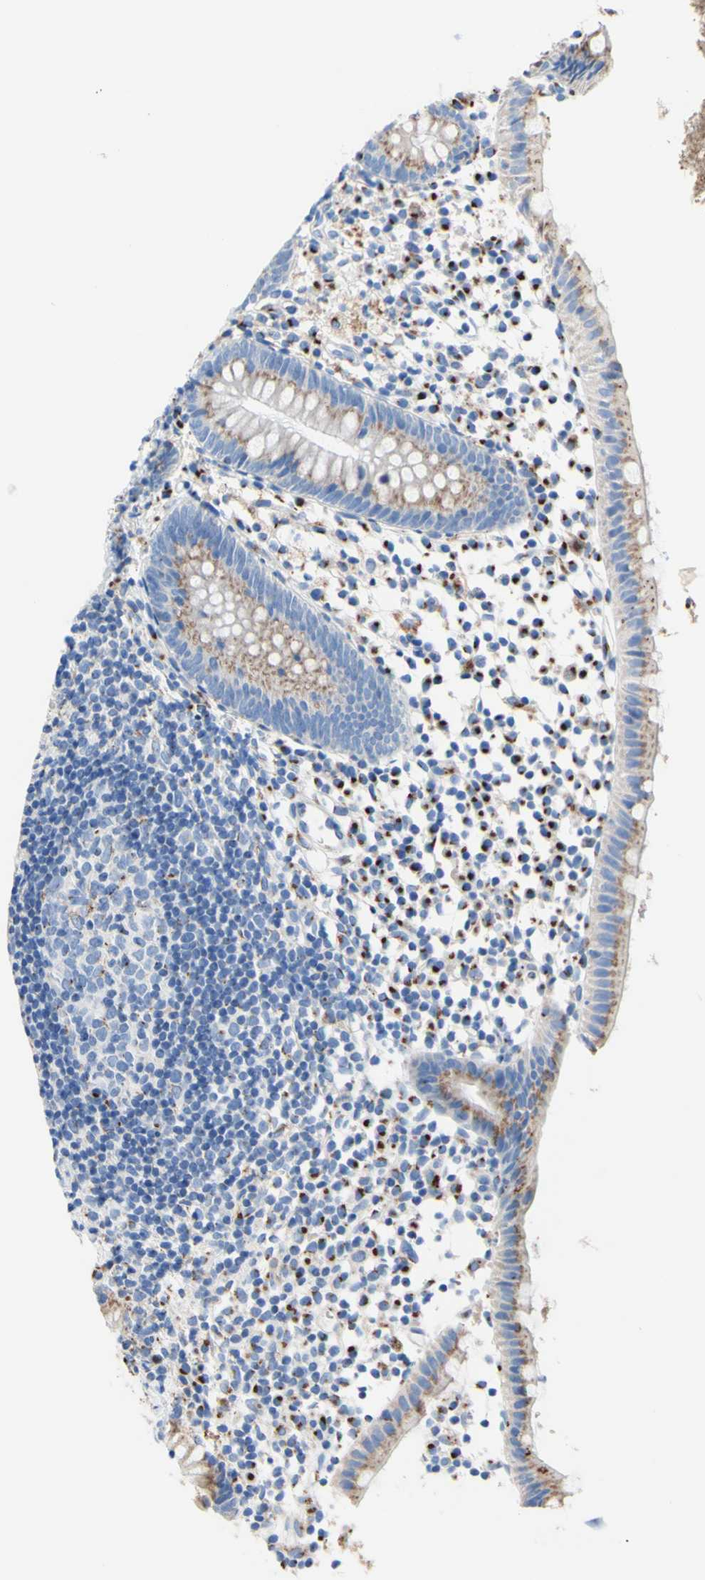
{"staining": {"intensity": "weak", "quantity": ">75%", "location": "cytoplasmic/membranous"}, "tissue": "appendix", "cell_type": "Glandular cells", "image_type": "normal", "snomed": [{"axis": "morphology", "description": "Normal tissue, NOS"}, {"axis": "topography", "description": "Appendix"}], "caption": "Appendix stained with DAB (3,3'-diaminobenzidine) IHC shows low levels of weak cytoplasmic/membranous staining in approximately >75% of glandular cells.", "gene": "GALNT2", "patient": {"sex": "female", "age": 20}}